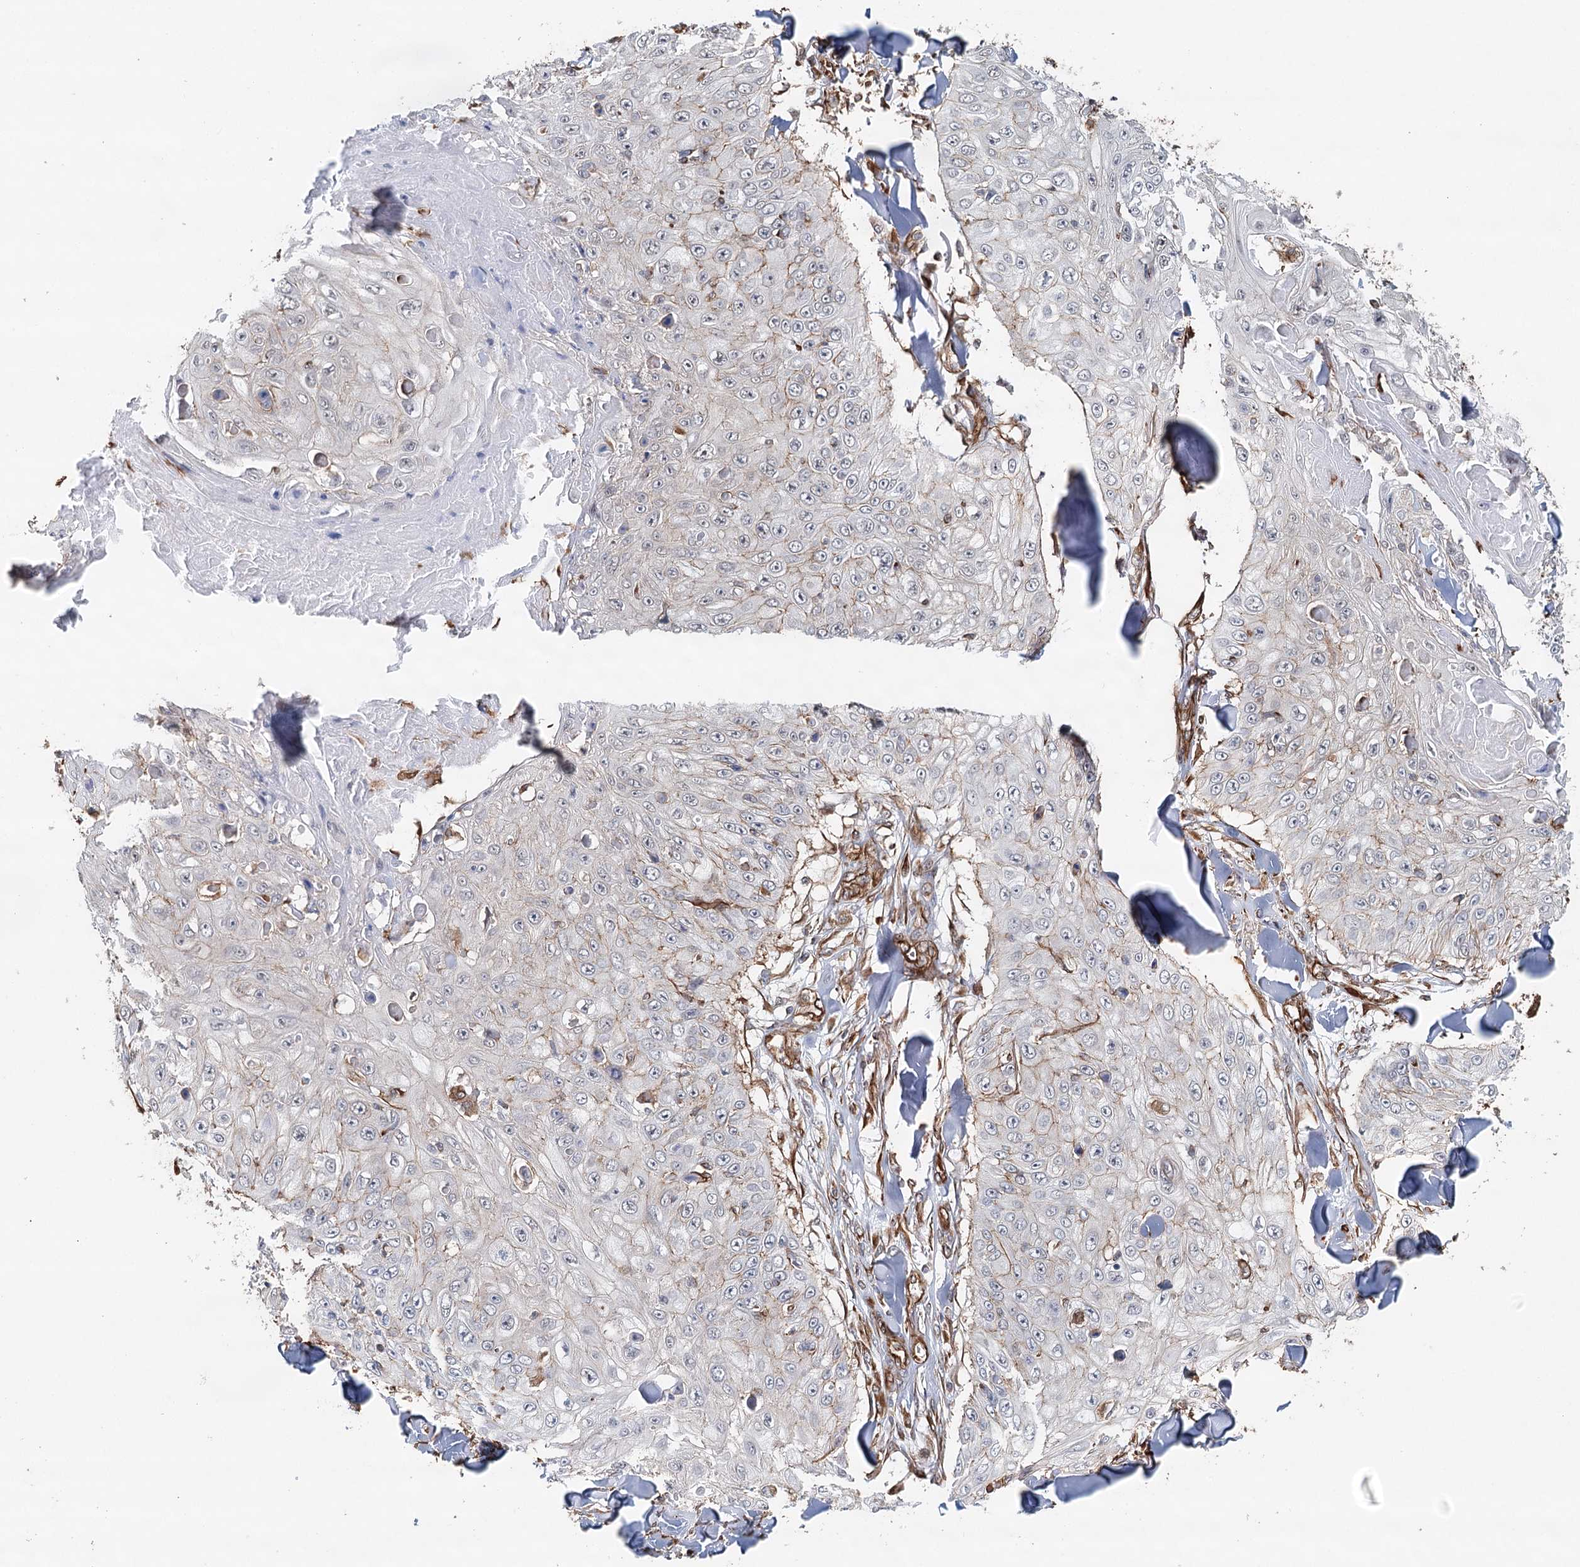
{"staining": {"intensity": "negative", "quantity": "none", "location": "none"}, "tissue": "skin cancer", "cell_type": "Tumor cells", "image_type": "cancer", "snomed": [{"axis": "morphology", "description": "Squamous cell carcinoma, NOS"}, {"axis": "topography", "description": "Skin"}], "caption": "This micrograph is of skin cancer stained with IHC to label a protein in brown with the nuclei are counter-stained blue. There is no staining in tumor cells.", "gene": "SYNPO", "patient": {"sex": "male", "age": 86}}